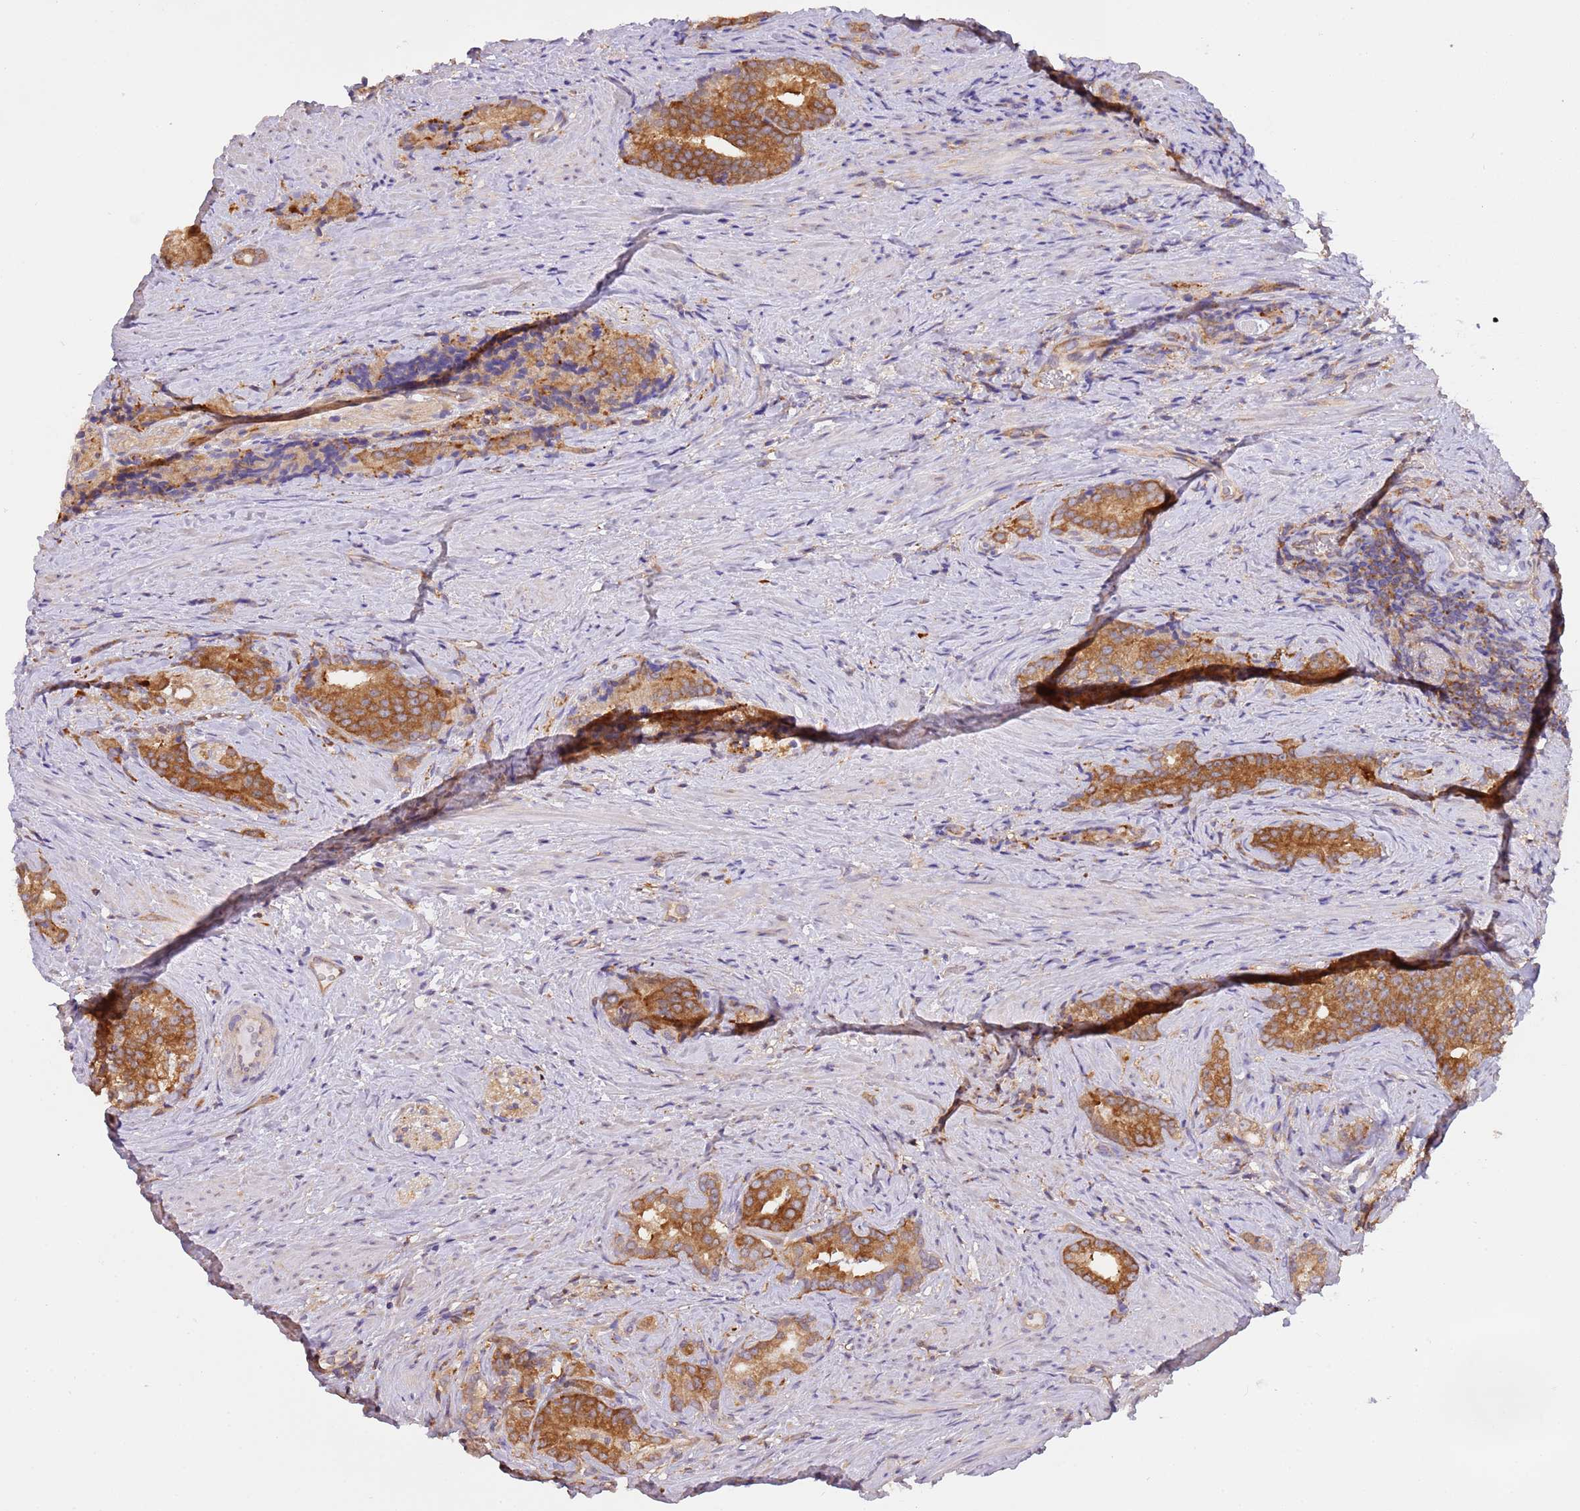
{"staining": {"intensity": "moderate", "quantity": ">75%", "location": "cytoplasmic/membranous"}, "tissue": "prostate cancer", "cell_type": "Tumor cells", "image_type": "cancer", "snomed": [{"axis": "morphology", "description": "Adenocarcinoma, Low grade"}, {"axis": "topography", "description": "Prostate"}], "caption": "About >75% of tumor cells in human prostate low-grade adenocarcinoma exhibit moderate cytoplasmic/membranous protein positivity as visualized by brown immunohistochemical staining.", "gene": "STIP1", "patient": {"sex": "male", "age": 71}}